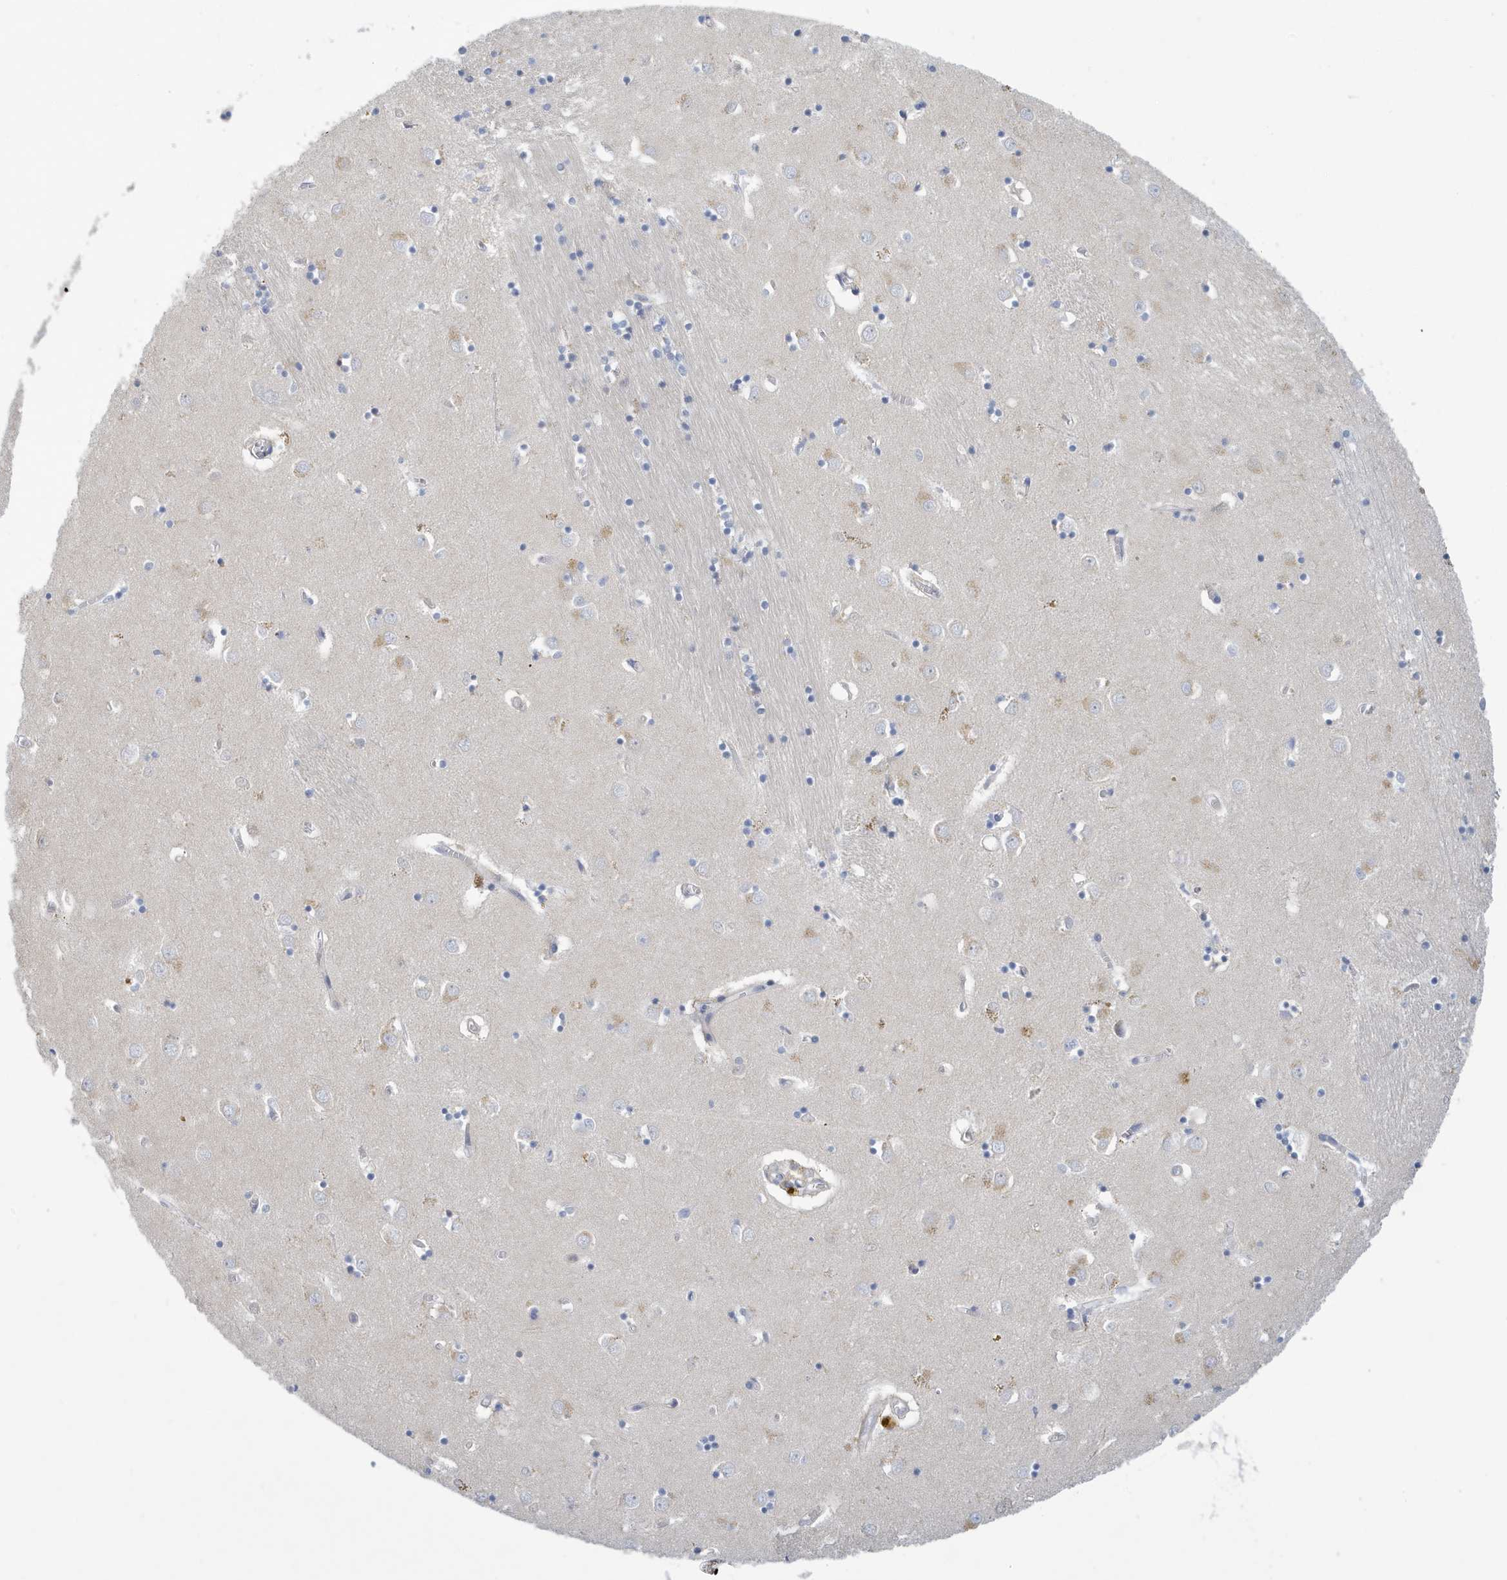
{"staining": {"intensity": "negative", "quantity": "none", "location": "none"}, "tissue": "caudate", "cell_type": "Glial cells", "image_type": "normal", "snomed": [{"axis": "morphology", "description": "Normal tissue, NOS"}, {"axis": "topography", "description": "Lateral ventricle wall"}], "caption": "Immunohistochemistry (IHC) histopathology image of benign caudate: caudate stained with DAB shows no significant protein staining in glial cells. The staining is performed using DAB brown chromogen with nuclei counter-stained in using hematoxylin.", "gene": "VTA1", "patient": {"sex": "male", "age": 70}}